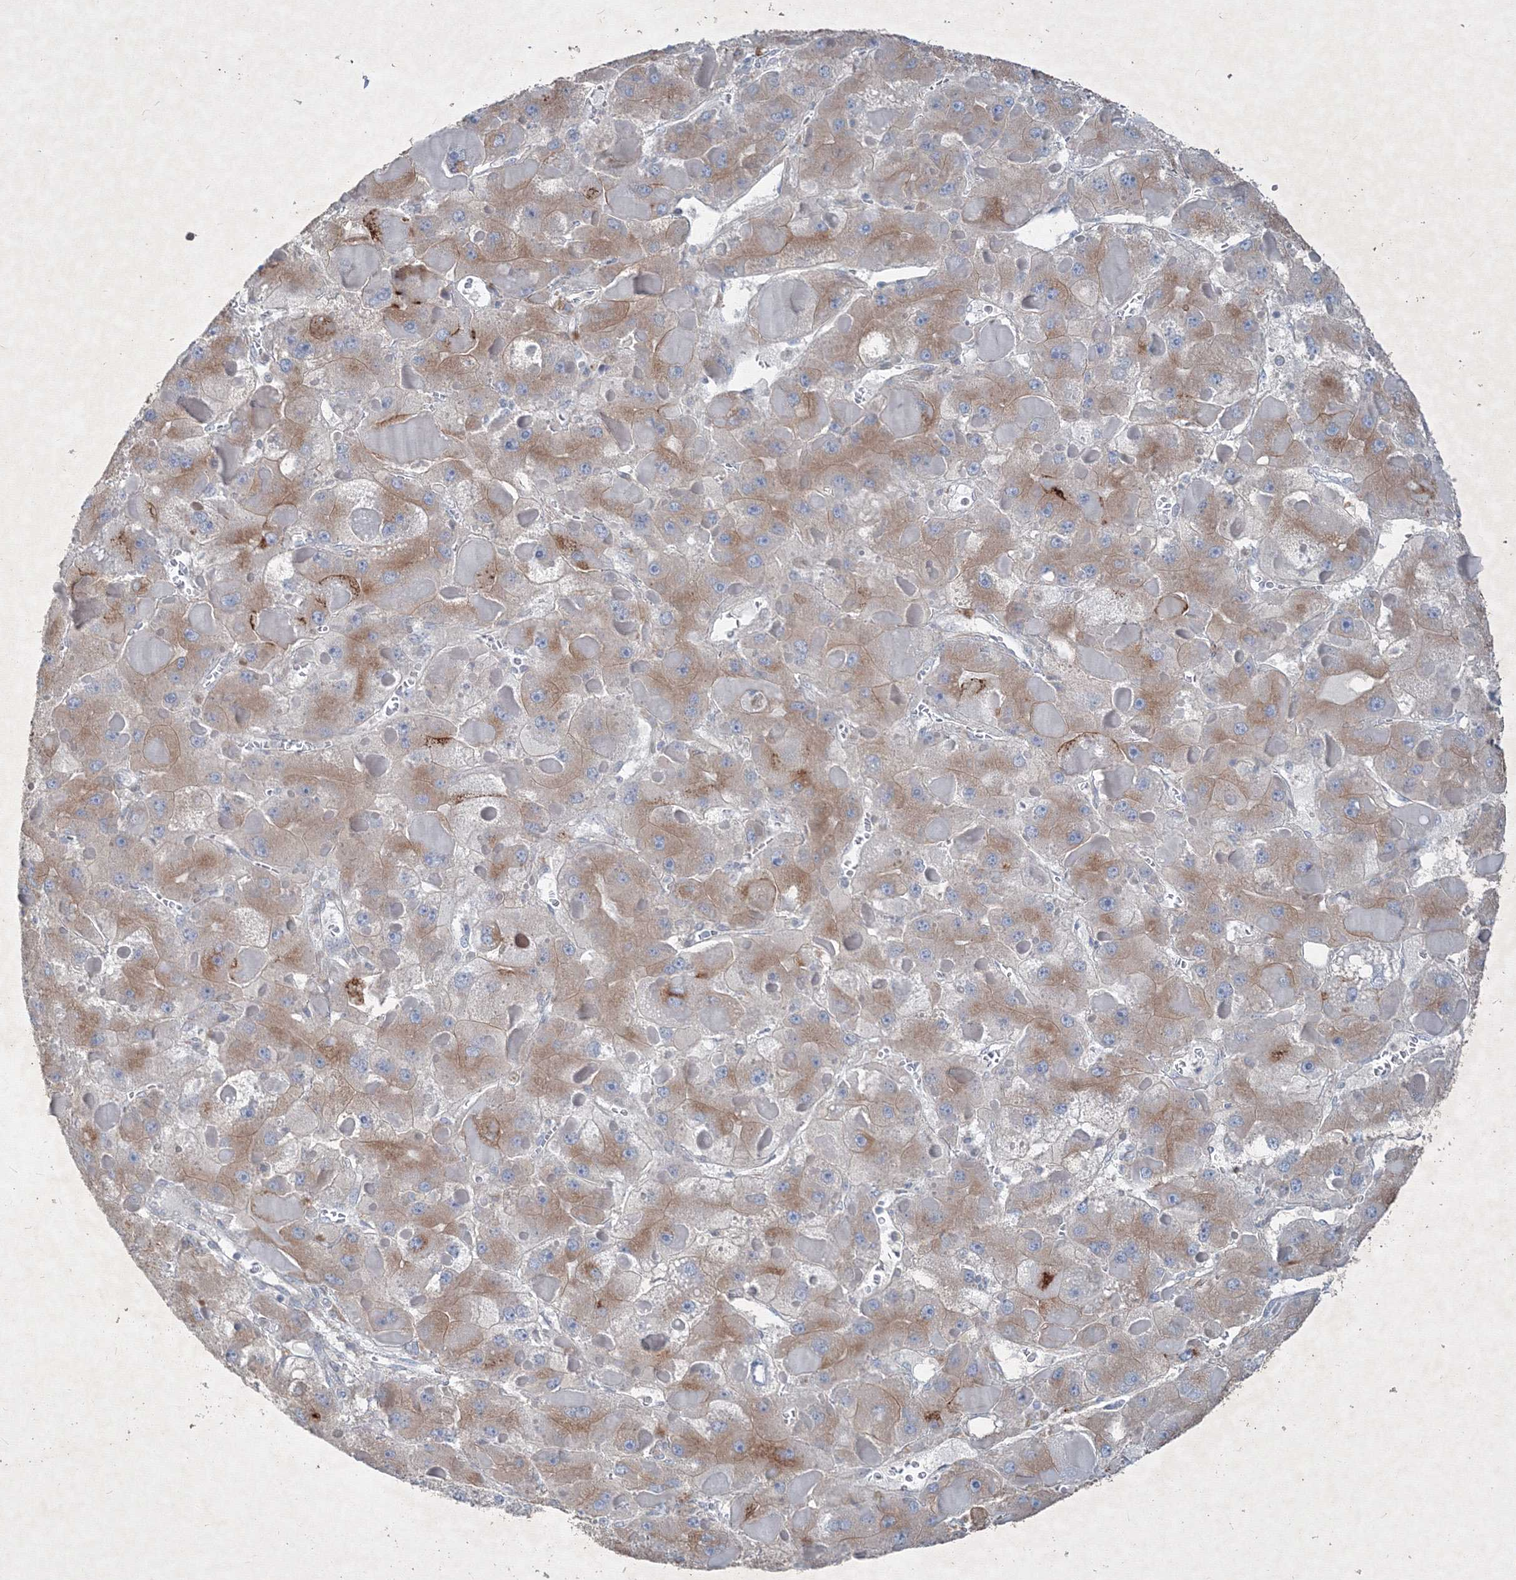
{"staining": {"intensity": "moderate", "quantity": ">75%", "location": "cytoplasmic/membranous"}, "tissue": "liver cancer", "cell_type": "Tumor cells", "image_type": "cancer", "snomed": [{"axis": "morphology", "description": "Carcinoma, Hepatocellular, NOS"}, {"axis": "topography", "description": "Liver"}], "caption": "Protein staining of liver cancer (hepatocellular carcinoma) tissue reveals moderate cytoplasmic/membranous positivity in about >75% of tumor cells.", "gene": "IFNAR1", "patient": {"sex": "female", "age": 73}}